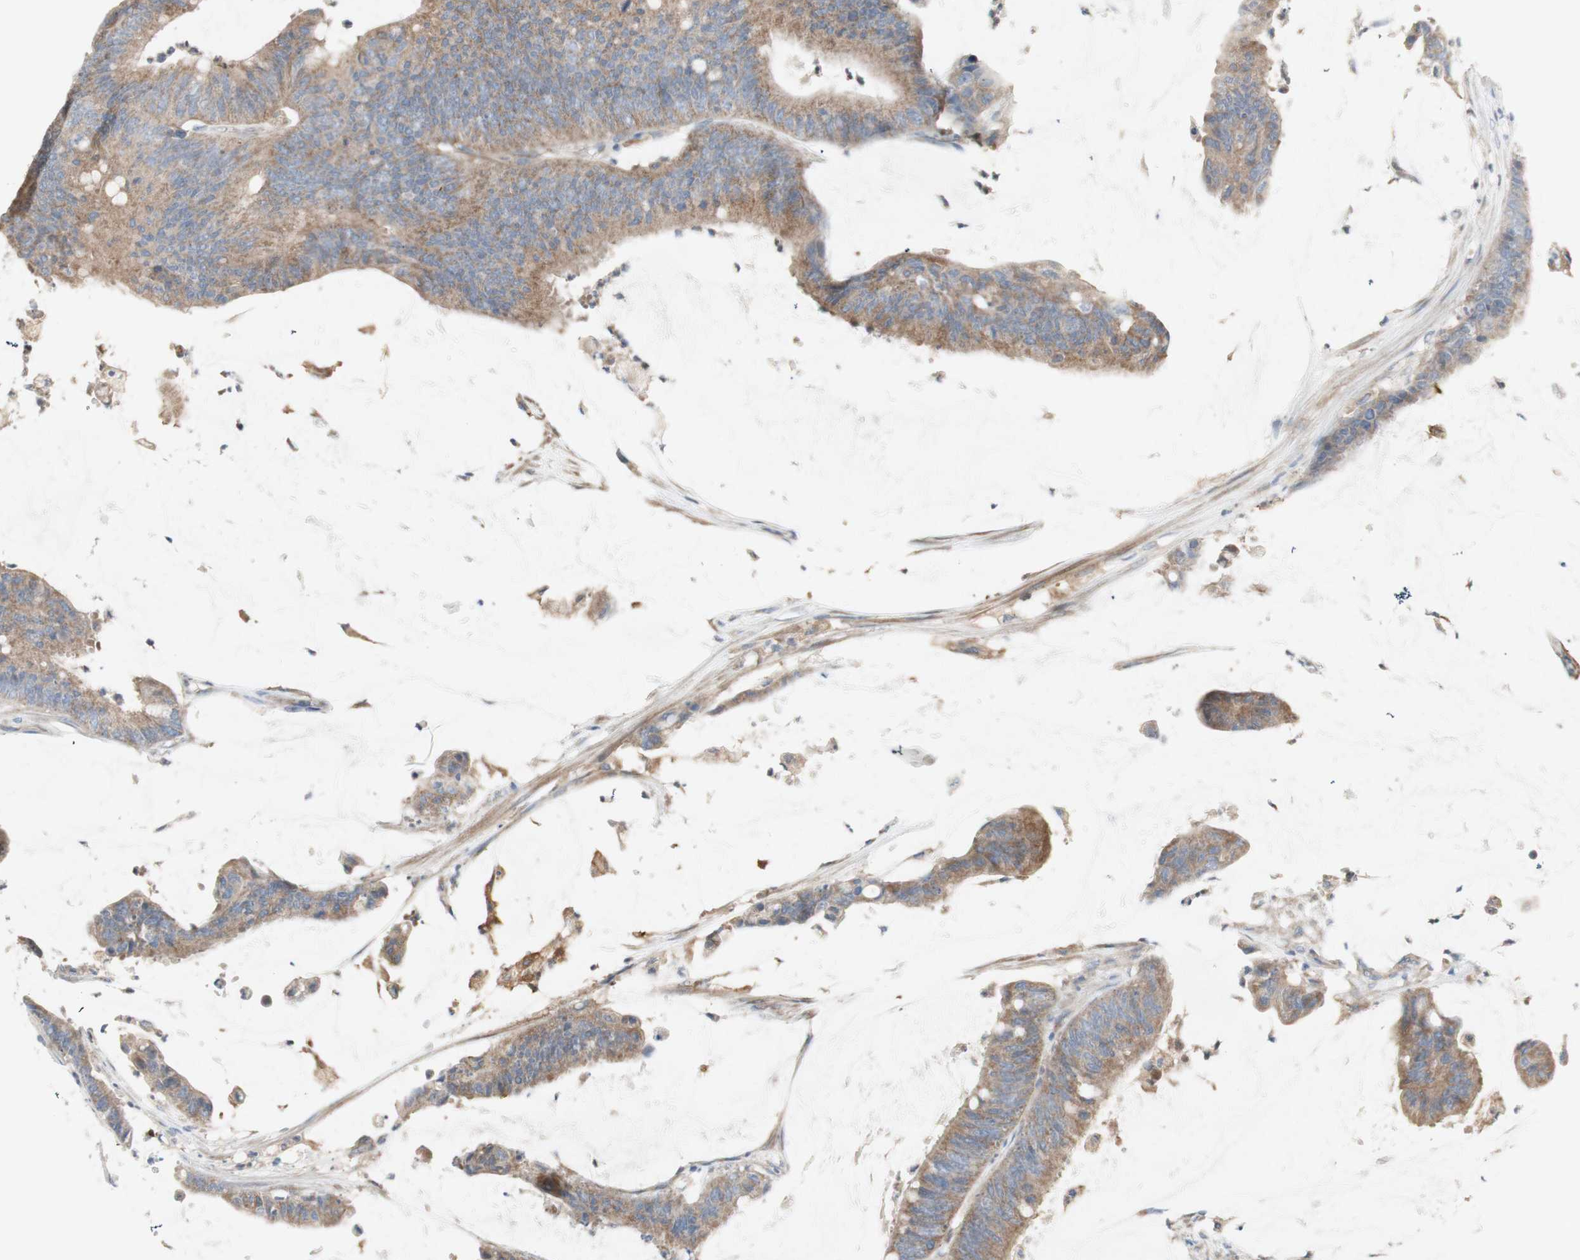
{"staining": {"intensity": "moderate", "quantity": ">75%", "location": "cytoplasmic/membranous"}, "tissue": "colorectal cancer", "cell_type": "Tumor cells", "image_type": "cancer", "snomed": [{"axis": "morphology", "description": "Adenocarcinoma, NOS"}, {"axis": "topography", "description": "Rectum"}], "caption": "Protein expression analysis of colorectal adenocarcinoma shows moderate cytoplasmic/membranous positivity in about >75% of tumor cells. (Brightfield microscopy of DAB IHC at high magnification).", "gene": "C3orf52", "patient": {"sex": "female", "age": 66}}